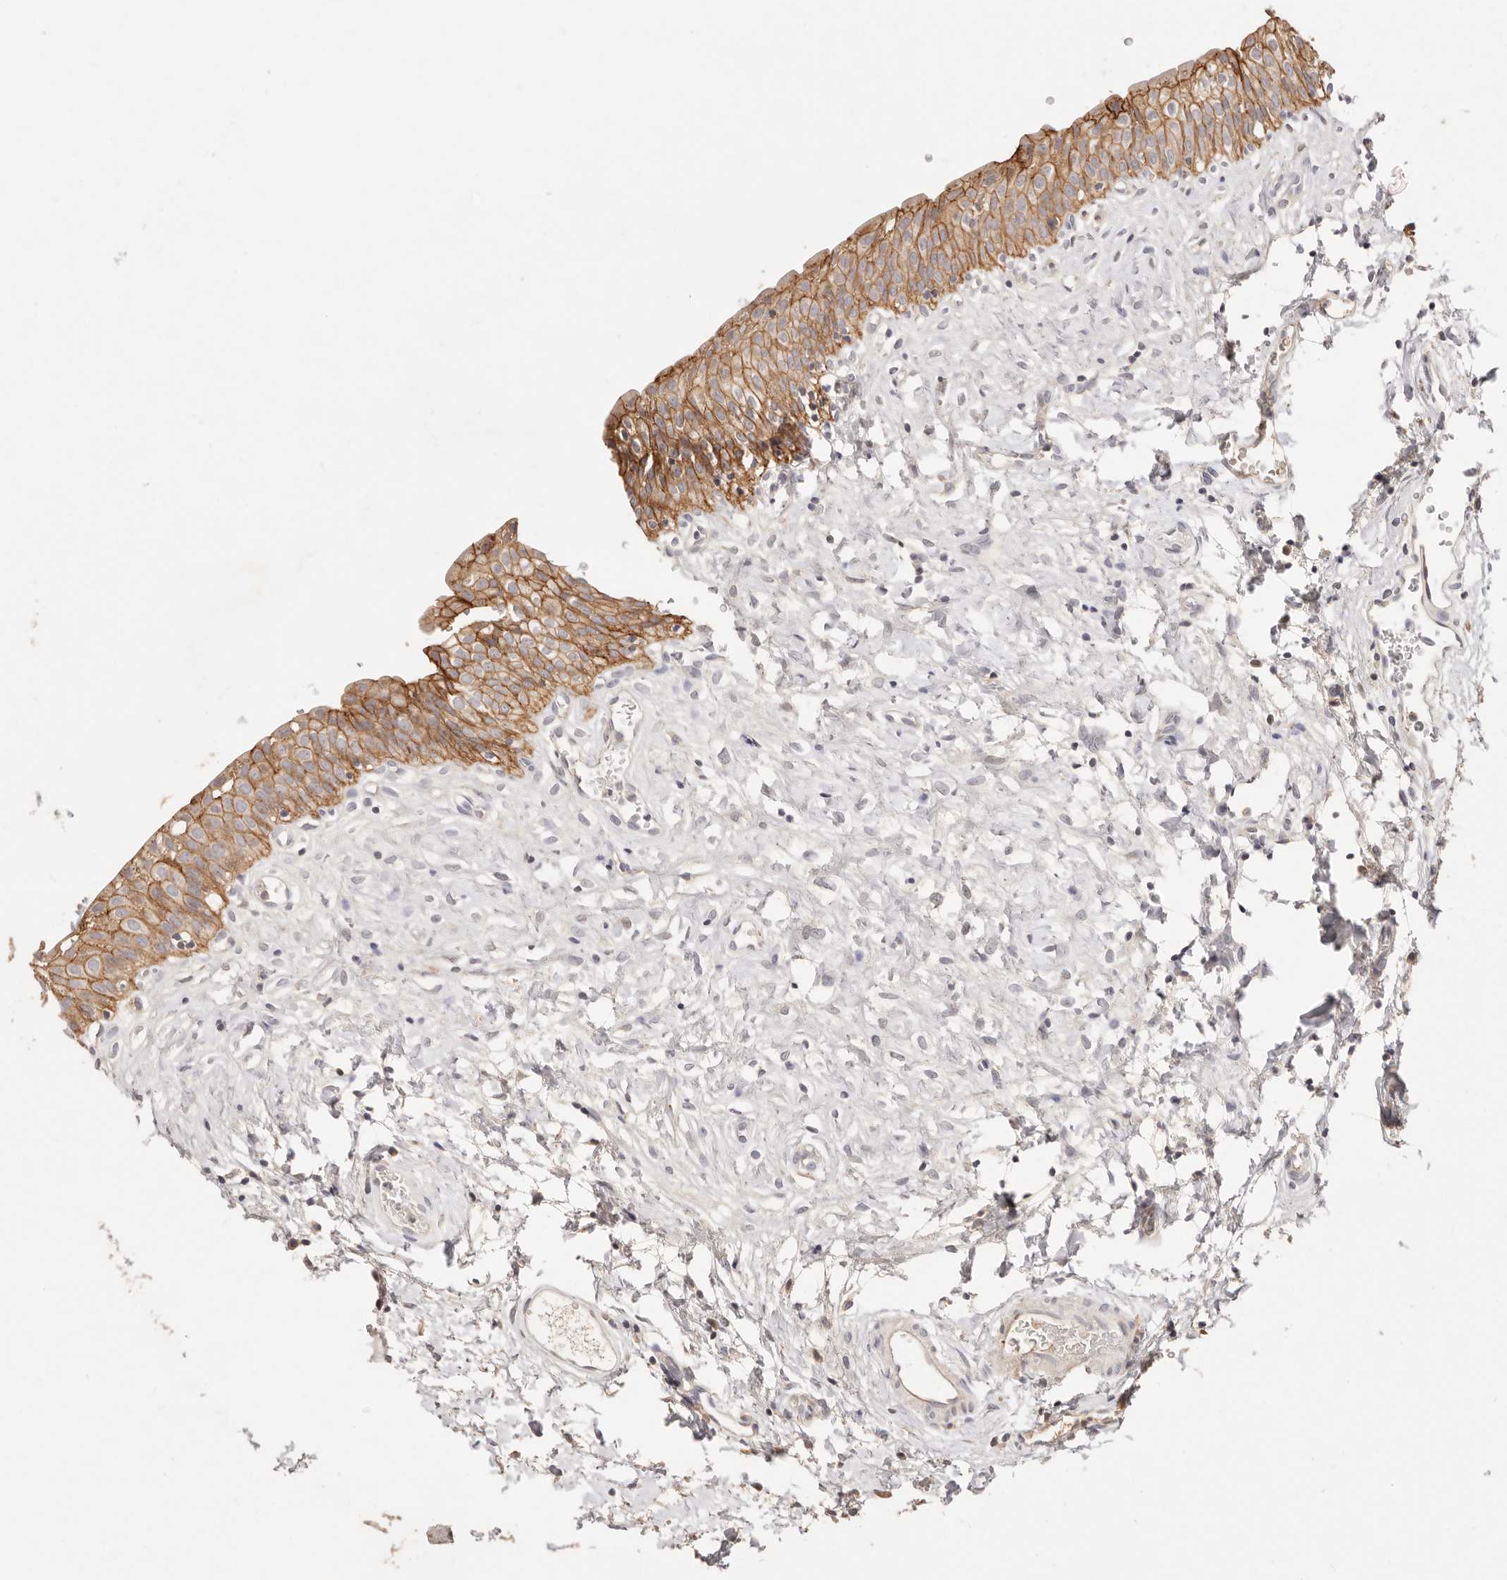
{"staining": {"intensity": "moderate", "quantity": ">75%", "location": "cytoplasmic/membranous"}, "tissue": "urinary bladder", "cell_type": "Urothelial cells", "image_type": "normal", "snomed": [{"axis": "morphology", "description": "Normal tissue, NOS"}, {"axis": "topography", "description": "Urinary bladder"}], "caption": "Protein expression analysis of benign human urinary bladder reveals moderate cytoplasmic/membranous expression in approximately >75% of urothelial cells. The protein of interest is shown in brown color, while the nuclei are stained blue.", "gene": "CXADR", "patient": {"sex": "male", "age": 51}}